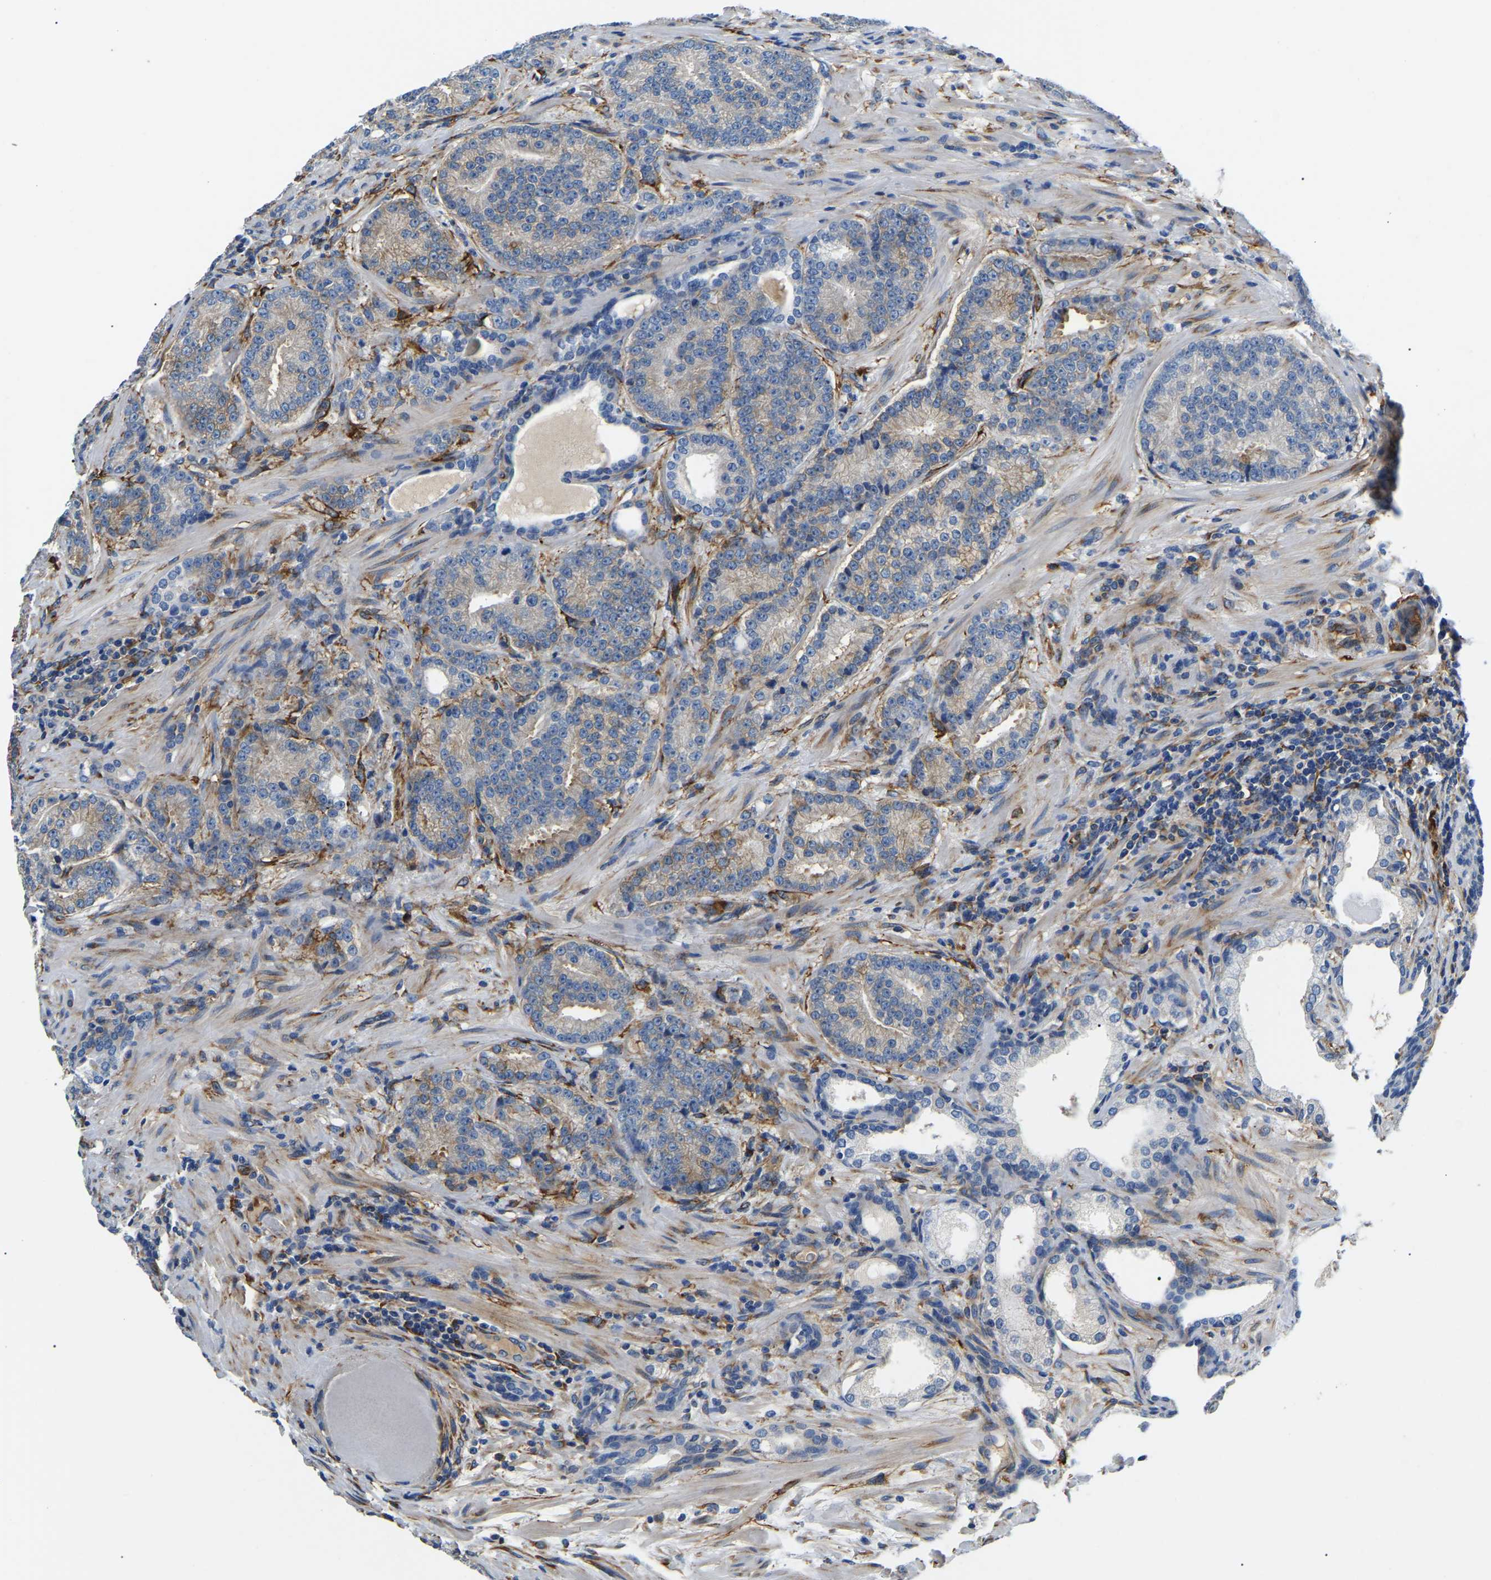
{"staining": {"intensity": "moderate", "quantity": "25%-75%", "location": "cytoplasmic/membranous"}, "tissue": "prostate cancer", "cell_type": "Tumor cells", "image_type": "cancer", "snomed": [{"axis": "morphology", "description": "Adenocarcinoma, High grade"}, {"axis": "topography", "description": "Prostate"}], "caption": "DAB immunohistochemical staining of human prostate cancer (high-grade adenocarcinoma) displays moderate cytoplasmic/membranous protein positivity in approximately 25%-75% of tumor cells.", "gene": "DUSP8", "patient": {"sex": "male", "age": 61}}